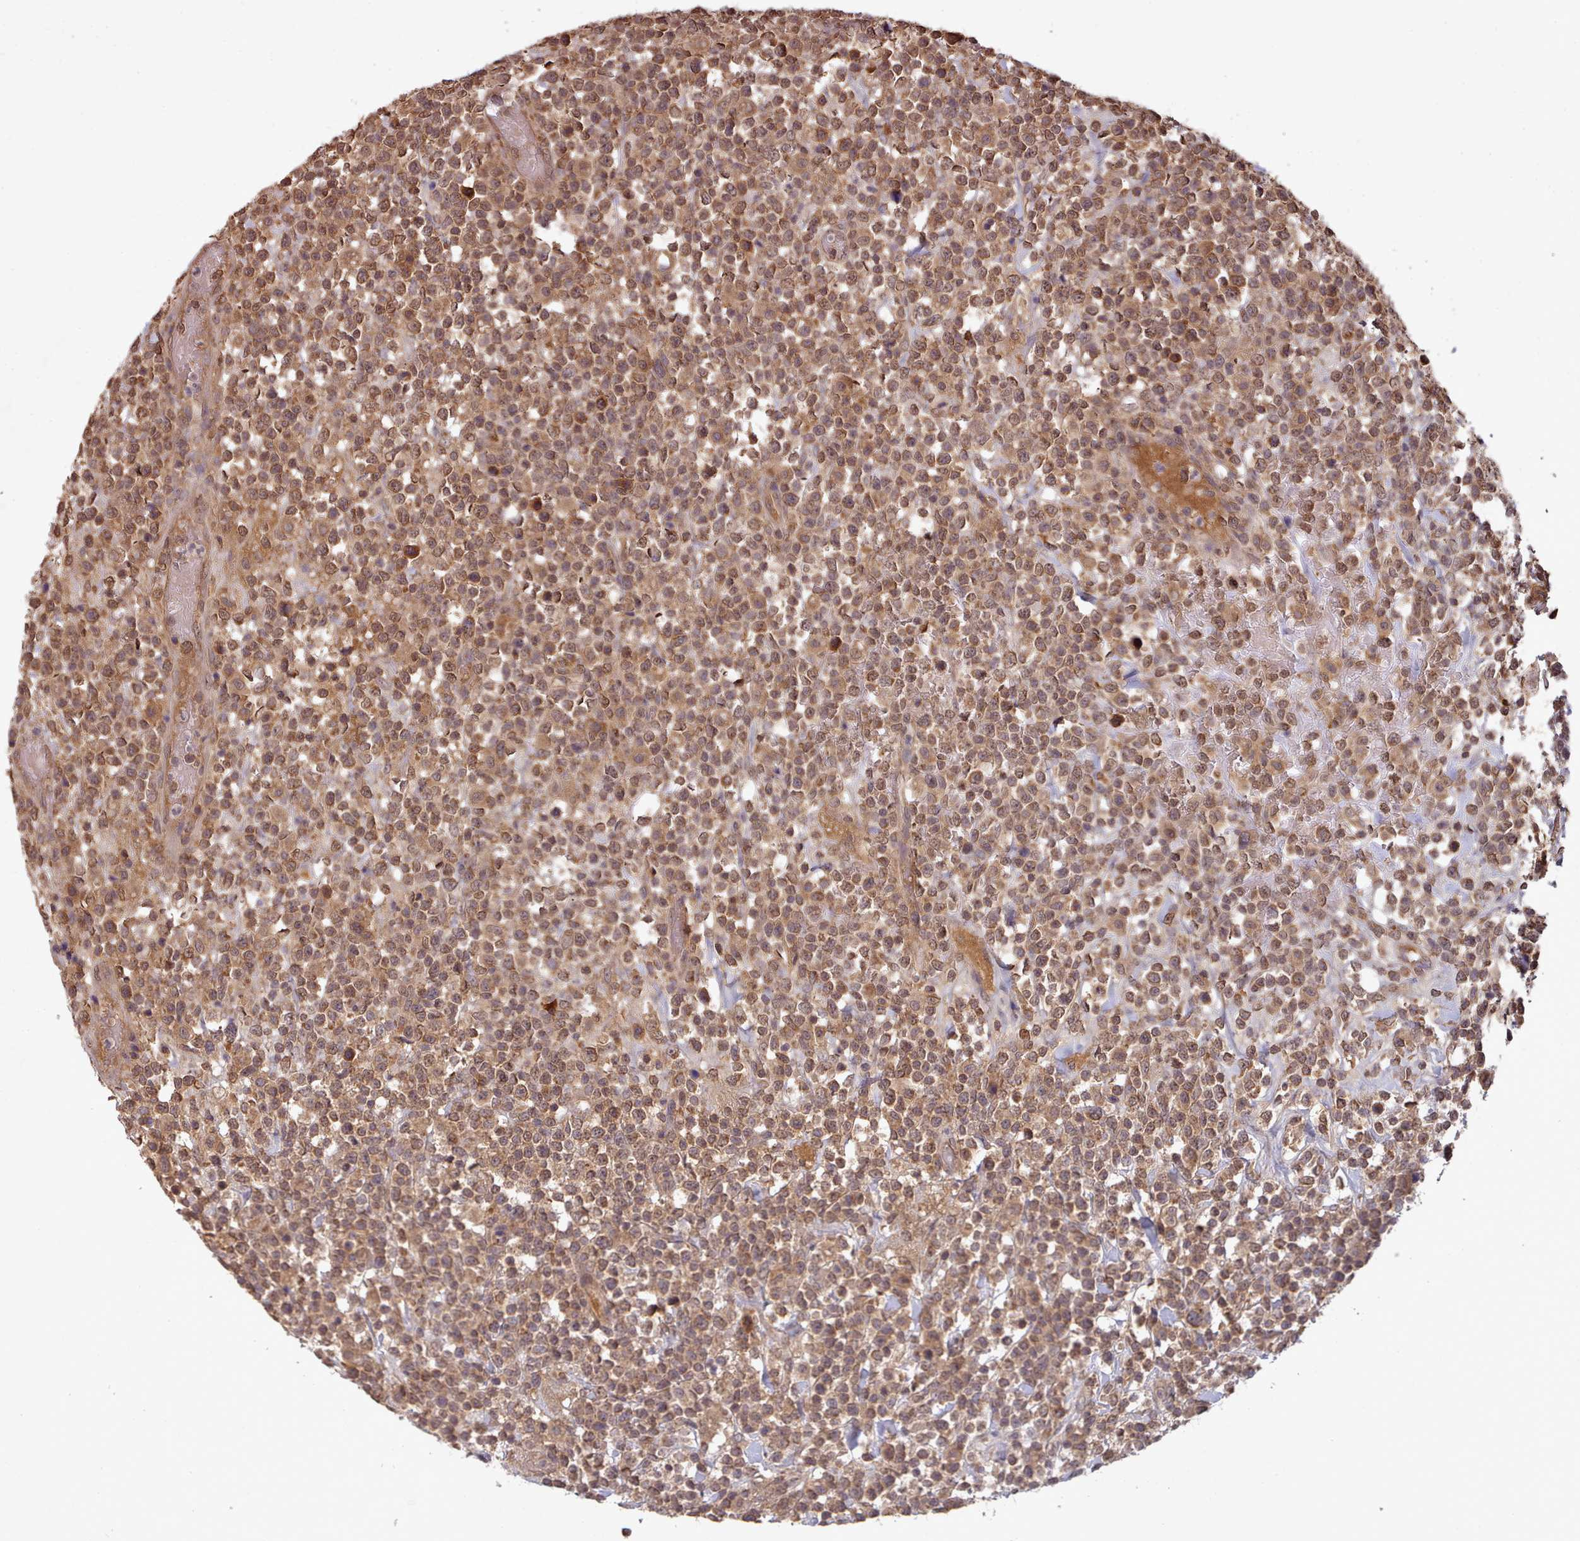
{"staining": {"intensity": "moderate", "quantity": ">75%", "location": "cytoplasmic/membranous,nuclear"}, "tissue": "lymphoma", "cell_type": "Tumor cells", "image_type": "cancer", "snomed": [{"axis": "morphology", "description": "Malignant lymphoma, non-Hodgkin's type, High grade"}, {"axis": "topography", "description": "Colon"}], "caption": "Brown immunohistochemical staining in malignant lymphoma, non-Hodgkin's type (high-grade) exhibits moderate cytoplasmic/membranous and nuclear staining in about >75% of tumor cells. Using DAB (3,3'-diaminobenzidine) (brown) and hematoxylin (blue) stains, captured at high magnification using brightfield microscopy.", "gene": "PIP4P1", "patient": {"sex": "female", "age": 53}}